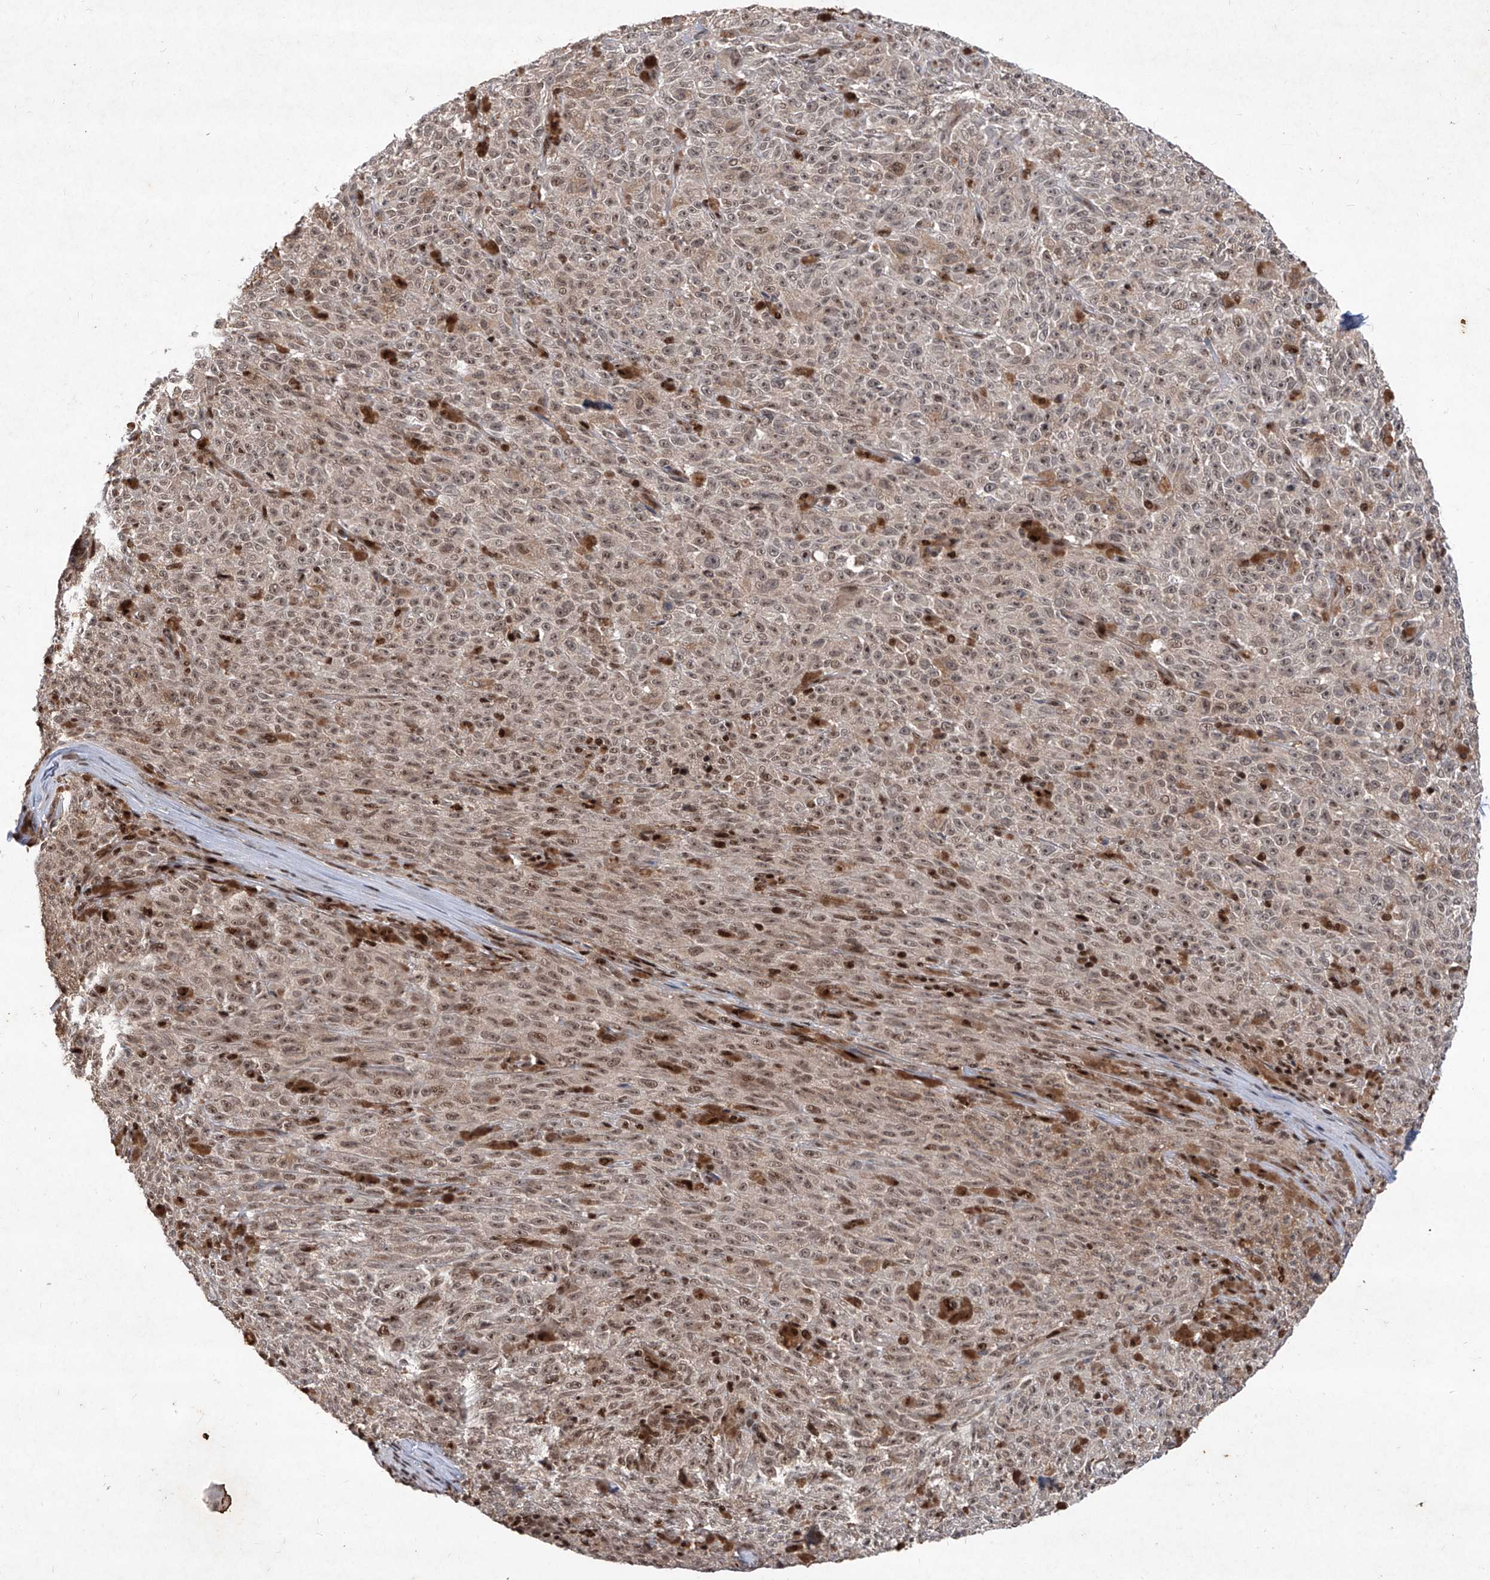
{"staining": {"intensity": "weak", "quantity": "<25%", "location": "nuclear"}, "tissue": "melanoma", "cell_type": "Tumor cells", "image_type": "cancer", "snomed": [{"axis": "morphology", "description": "Malignant melanoma, NOS"}, {"axis": "topography", "description": "Skin"}], "caption": "Tumor cells show no significant protein positivity in melanoma.", "gene": "IRF2", "patient": {"sex": "female", "age": 82}}